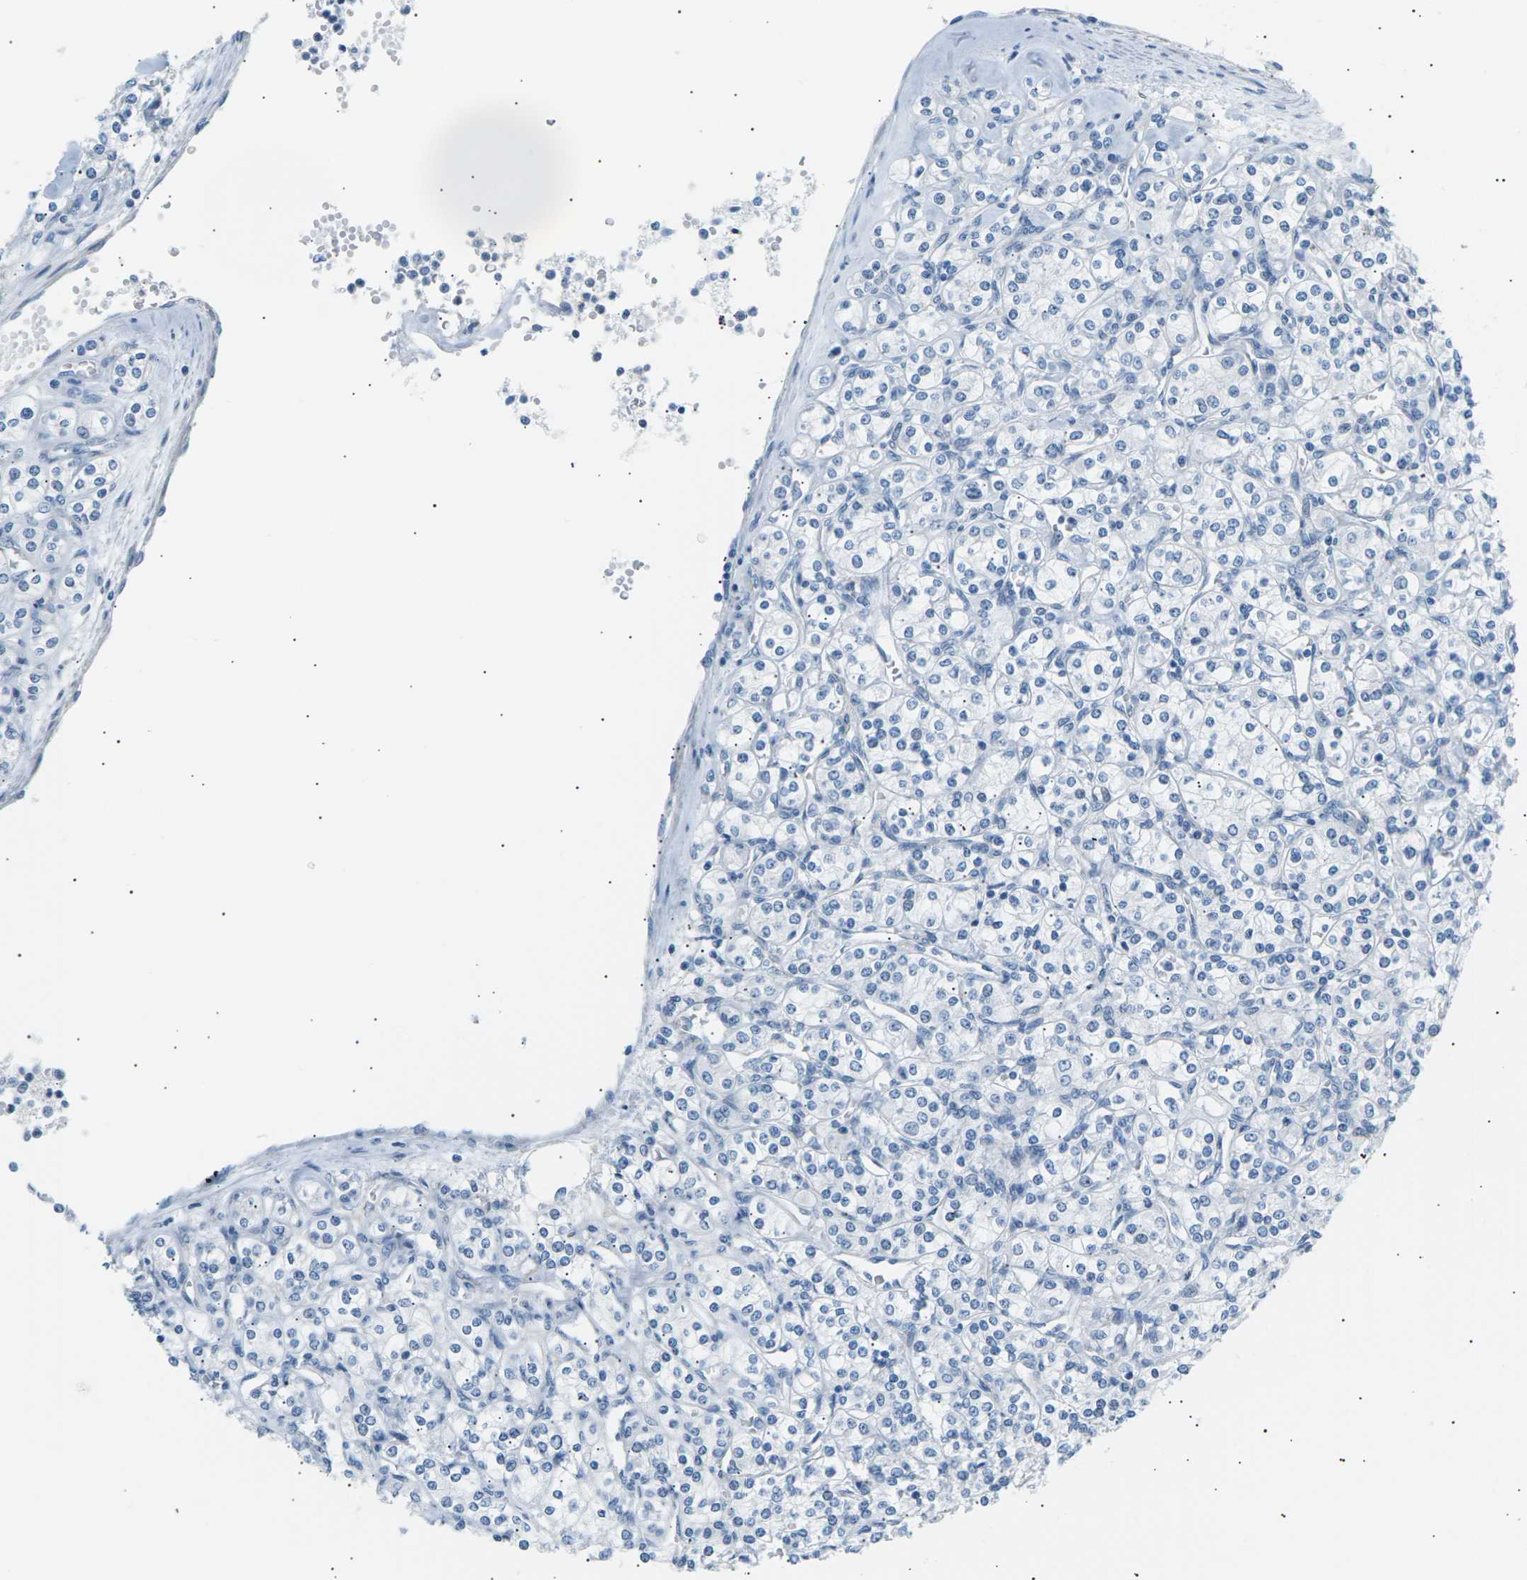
{"staining": {"intensity": "negative", "quantity": "none", "location": "none"}, "tissue": "renal cancer", "cell_type": "Tumor cells", "image_type": "cancer", "snomed": [{"axis": "morphology", "description": "Adenocarcinoma, NOS"}, {"axis": "topography", "description": "Kidney"}], "caption": "A micrograph of human renal cancer (adenocarcinoma) is negative for staining in tumor cells. The staining was performed using DAB (3,3'-diaminobenzidine) to visualize the protein expression in brown, while the nuclei were stained in blue with hematoxylin (Magnification: 20x).", "gene": "SEPTIN5", "patient": {"sex": "male", "age": 77}}